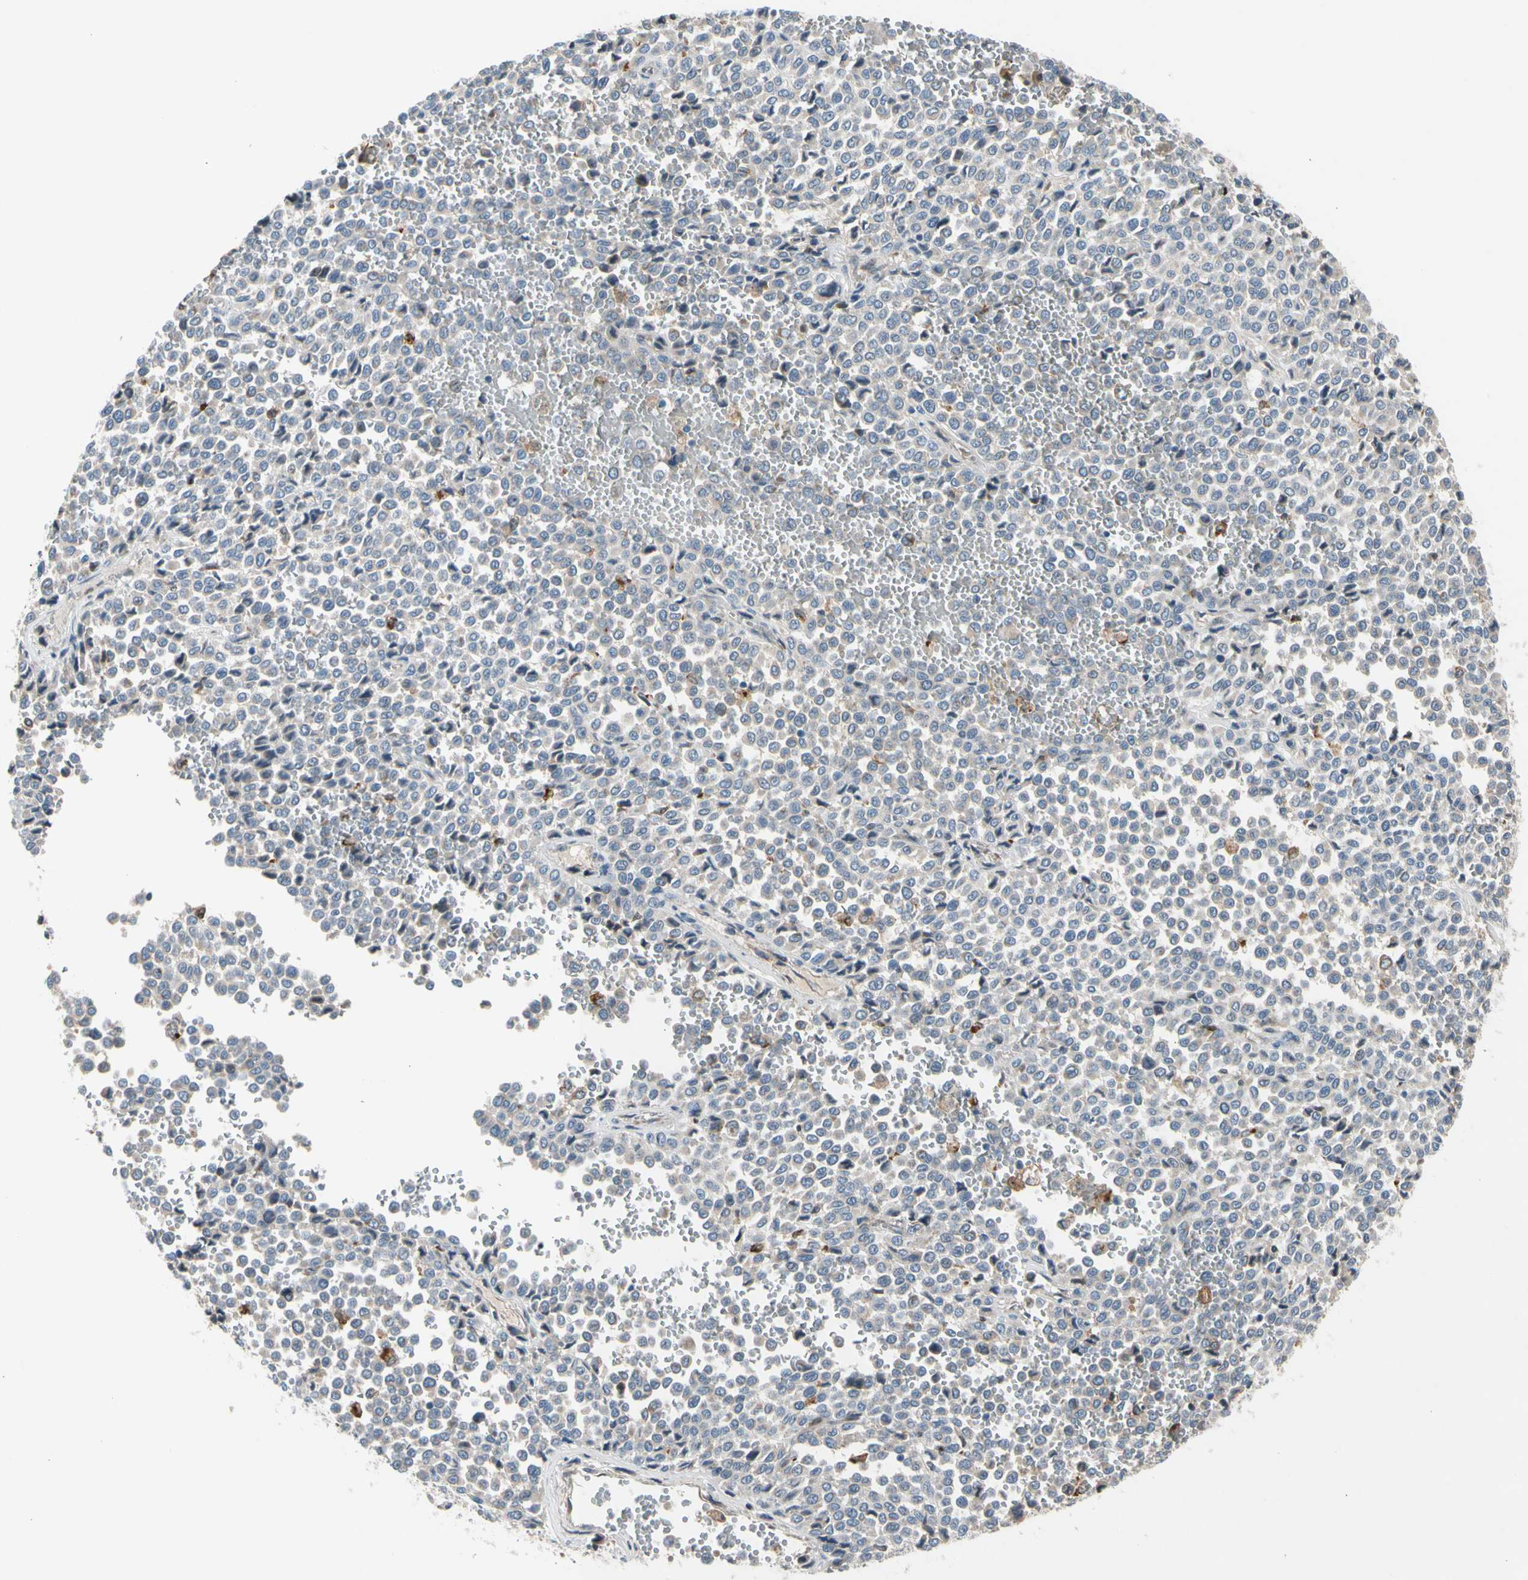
{"staining": {"intensity": "weak", "quantity": "25%-75%", "location": "cytoplasmic/membranous"}, "tissue": "melanoma", "cell_type": "Tumor cells", "image_type": "cancer", "snomed": [{"axis": "morphology", "description": "Malignant melanoma, Metastatic site"}, {"axis": "topography", "description": "Pancreas"}], "caption": "Immunohistochemistry (DAB (3,3'-diaminobenzidine)) staining of human melanoma exhibits weak cytoplasmic/membranous protein positivity in about 25%-75% of tumor cells.", "gene": "NPHP3", "patient": {"sex": "female", "age": 30}}